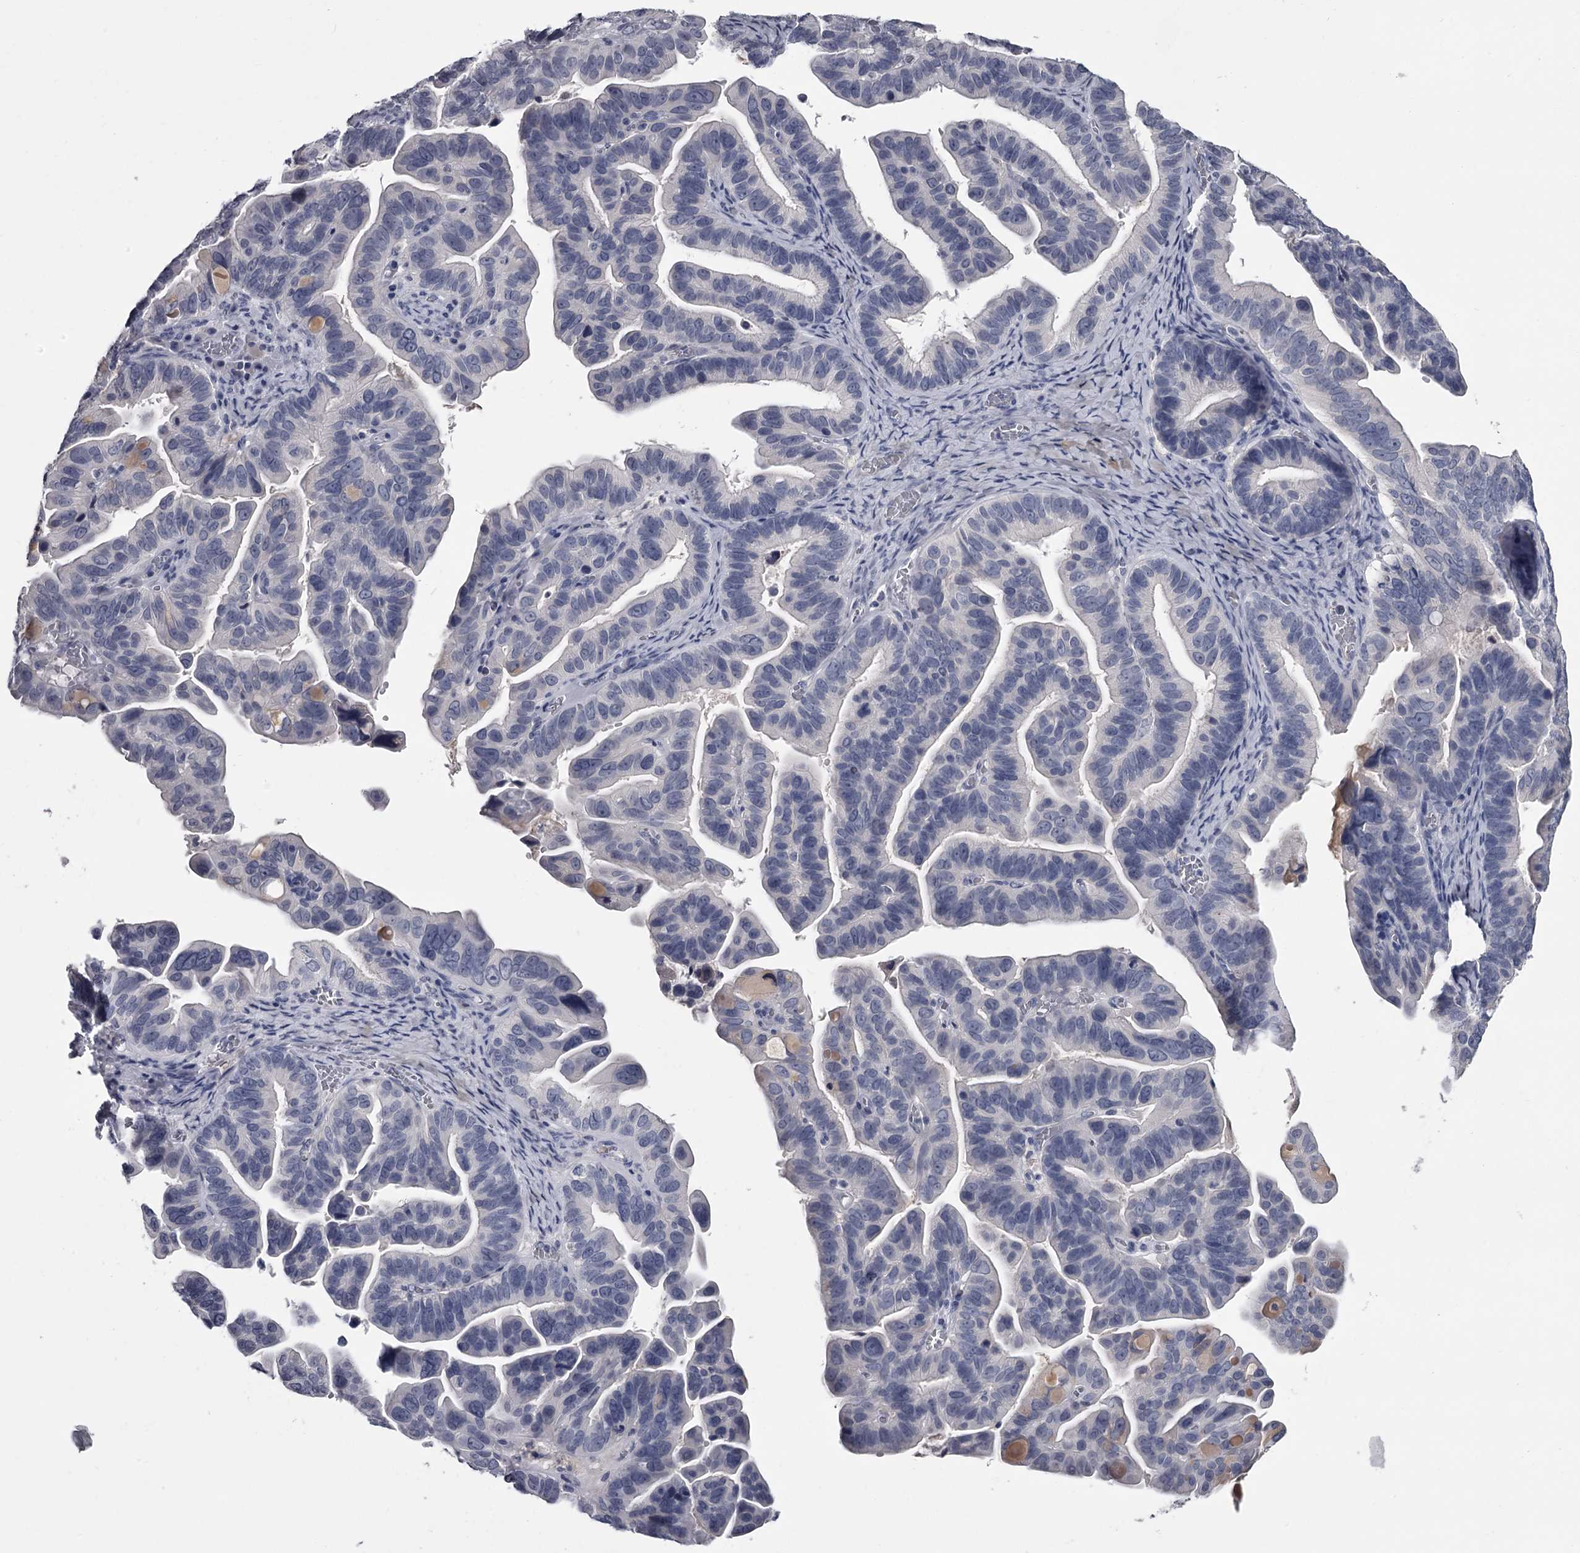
{"staining": {"intensity": "negative", "quantity": "none", "location": "none"}, "tissue": "ovarian cancer", "cell_type": "Tumor cells", "image_type": "cancer", "snomed": [{"axis": "morphology", "description": "Cystadenocarcinoma, serous, NOS"}, {"axis": "topography", "description": "Ovary"}], "caption": "Immunohistochemistry image of ovarian serous cystadenocarcinoma stained for a protein (brown), which demonstrates no expression in tumor cells.", "gene": "DAO", "patient": {"sex": "female", "age": 56}}